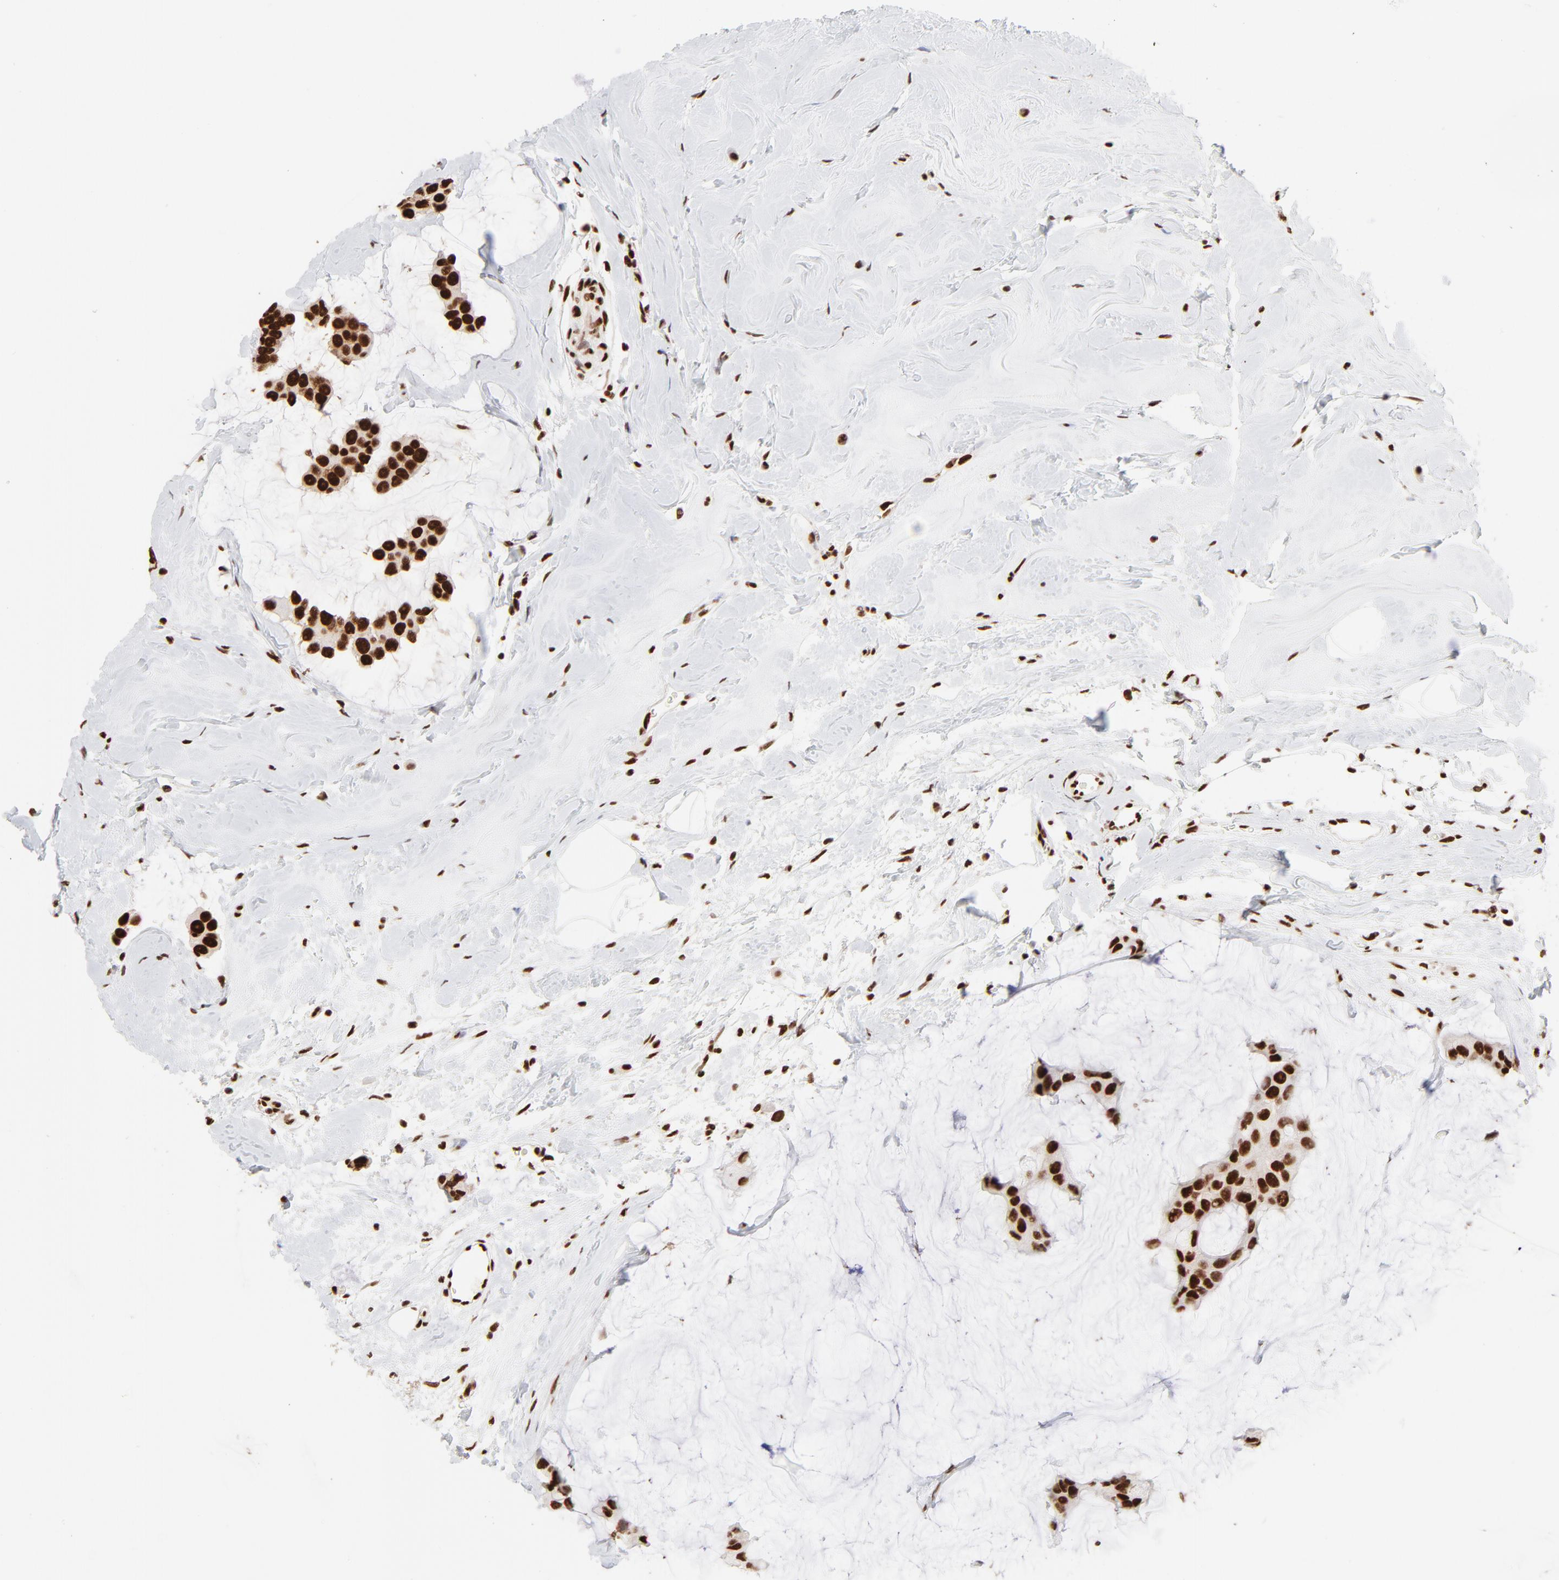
{"staining": {"intensity": "strong", "quantity": ">75%", "location": "nuclear"}, "tissue": "breast cancer", "cell_type": "Tumor cells", "image_type": "cancer", "snomed": [{"axis": "morphology", "description": "Normal tissue, NOS"}, {"axis": "morphology", "description": "Duct carcinoma"}, {"axis": "topography", "description": "Breast"}], "caption": "The image exhibits staining of breast intraductal carcinoma, revealing strong nuclear protein expression (brown color) within tumor cells.", "gene": "TARDBP", "patient": {"sex": "female", "age": 50}}